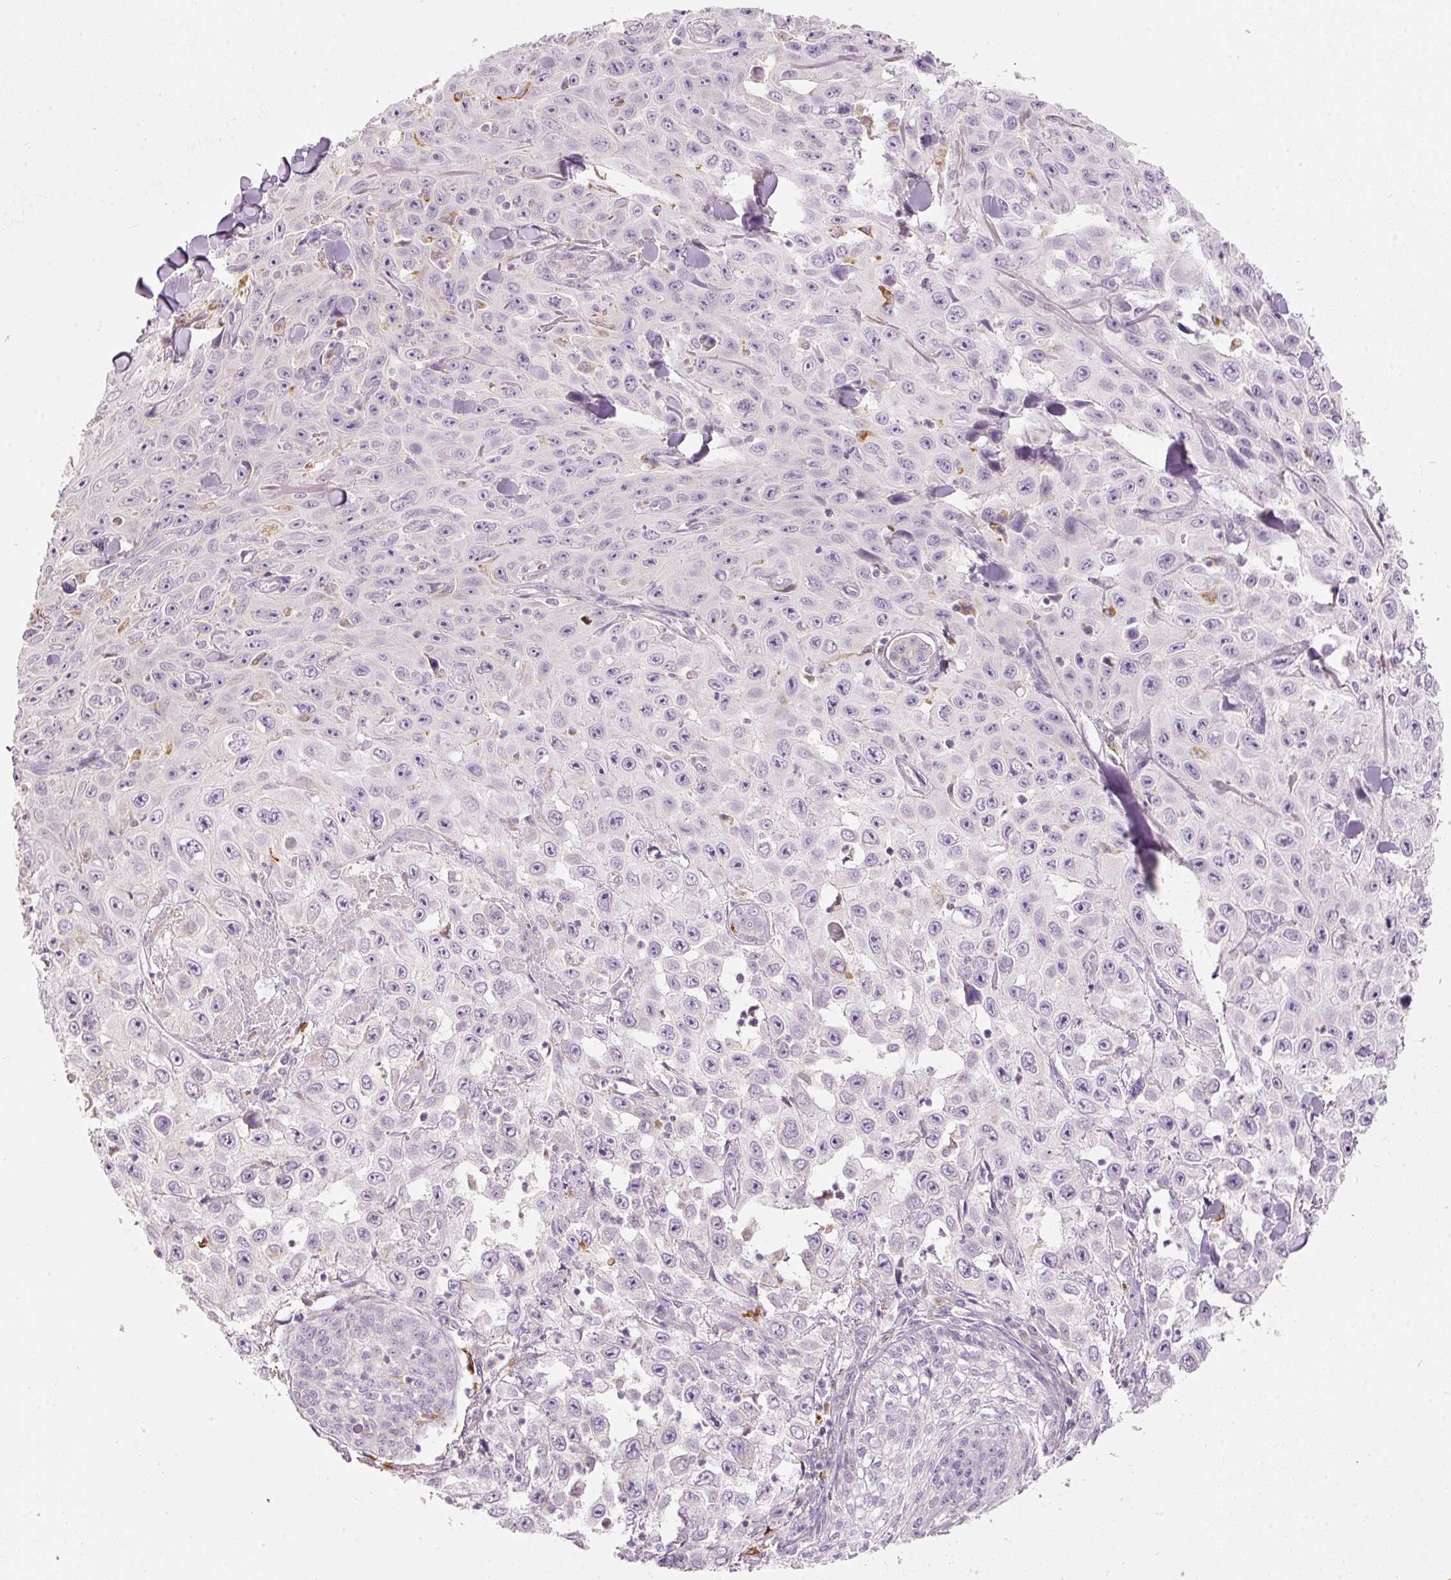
{"staining": {"intensity": "negative", "quantity": "none", "location": "none"}, "tissue": "skin cancer", "cell_type": "Tumor cells", "image_type": "cancer", "snomed": [{"axis": "morphology", "description": "Squamous cell carcinoma, NOS"}, {"axis": "topography", "description": "Skin"}], "caption": "Squamous cell carcinoma (skin) stained for a protein using IHC shows no staining tumor cells.", "gene": "MTHFD2", "patient": {"sex": "male", "age": 82}}